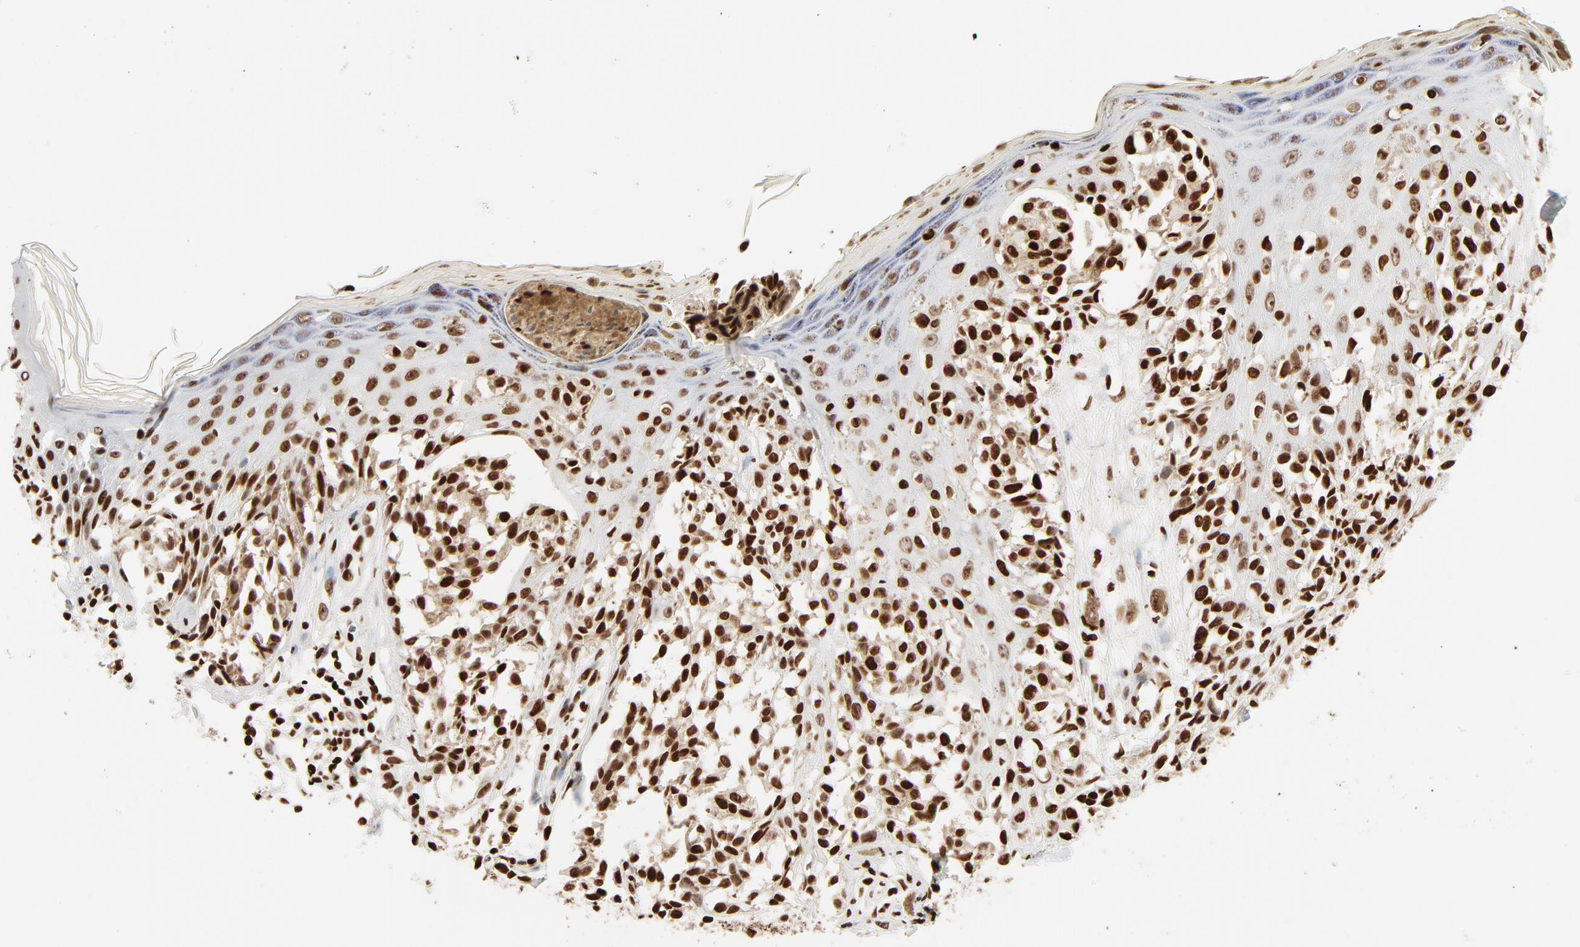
{"staining": {"intensity": "strong", "quantity": ">75%", "location": "nuclear"}, "tissue": "melanoma", "cell_type": "Tumor cells", "image_type": "cancer", "snomed": [{"axis": "morphology", "description": "Malignant melanoma, NOS"}, {"axis": "topography", "description": "Skin"}], "caption": "Immunohistochemistry of malignant melanoma reveals high levels of strong nuclear expression in about >75% of tumor cells. (DAB (3,3'-diaminobenzidine) IHC with brightfield microscopy, high magnification).", "gene": "HMGB2", "patient": {"sex": "female", "age": 38}}